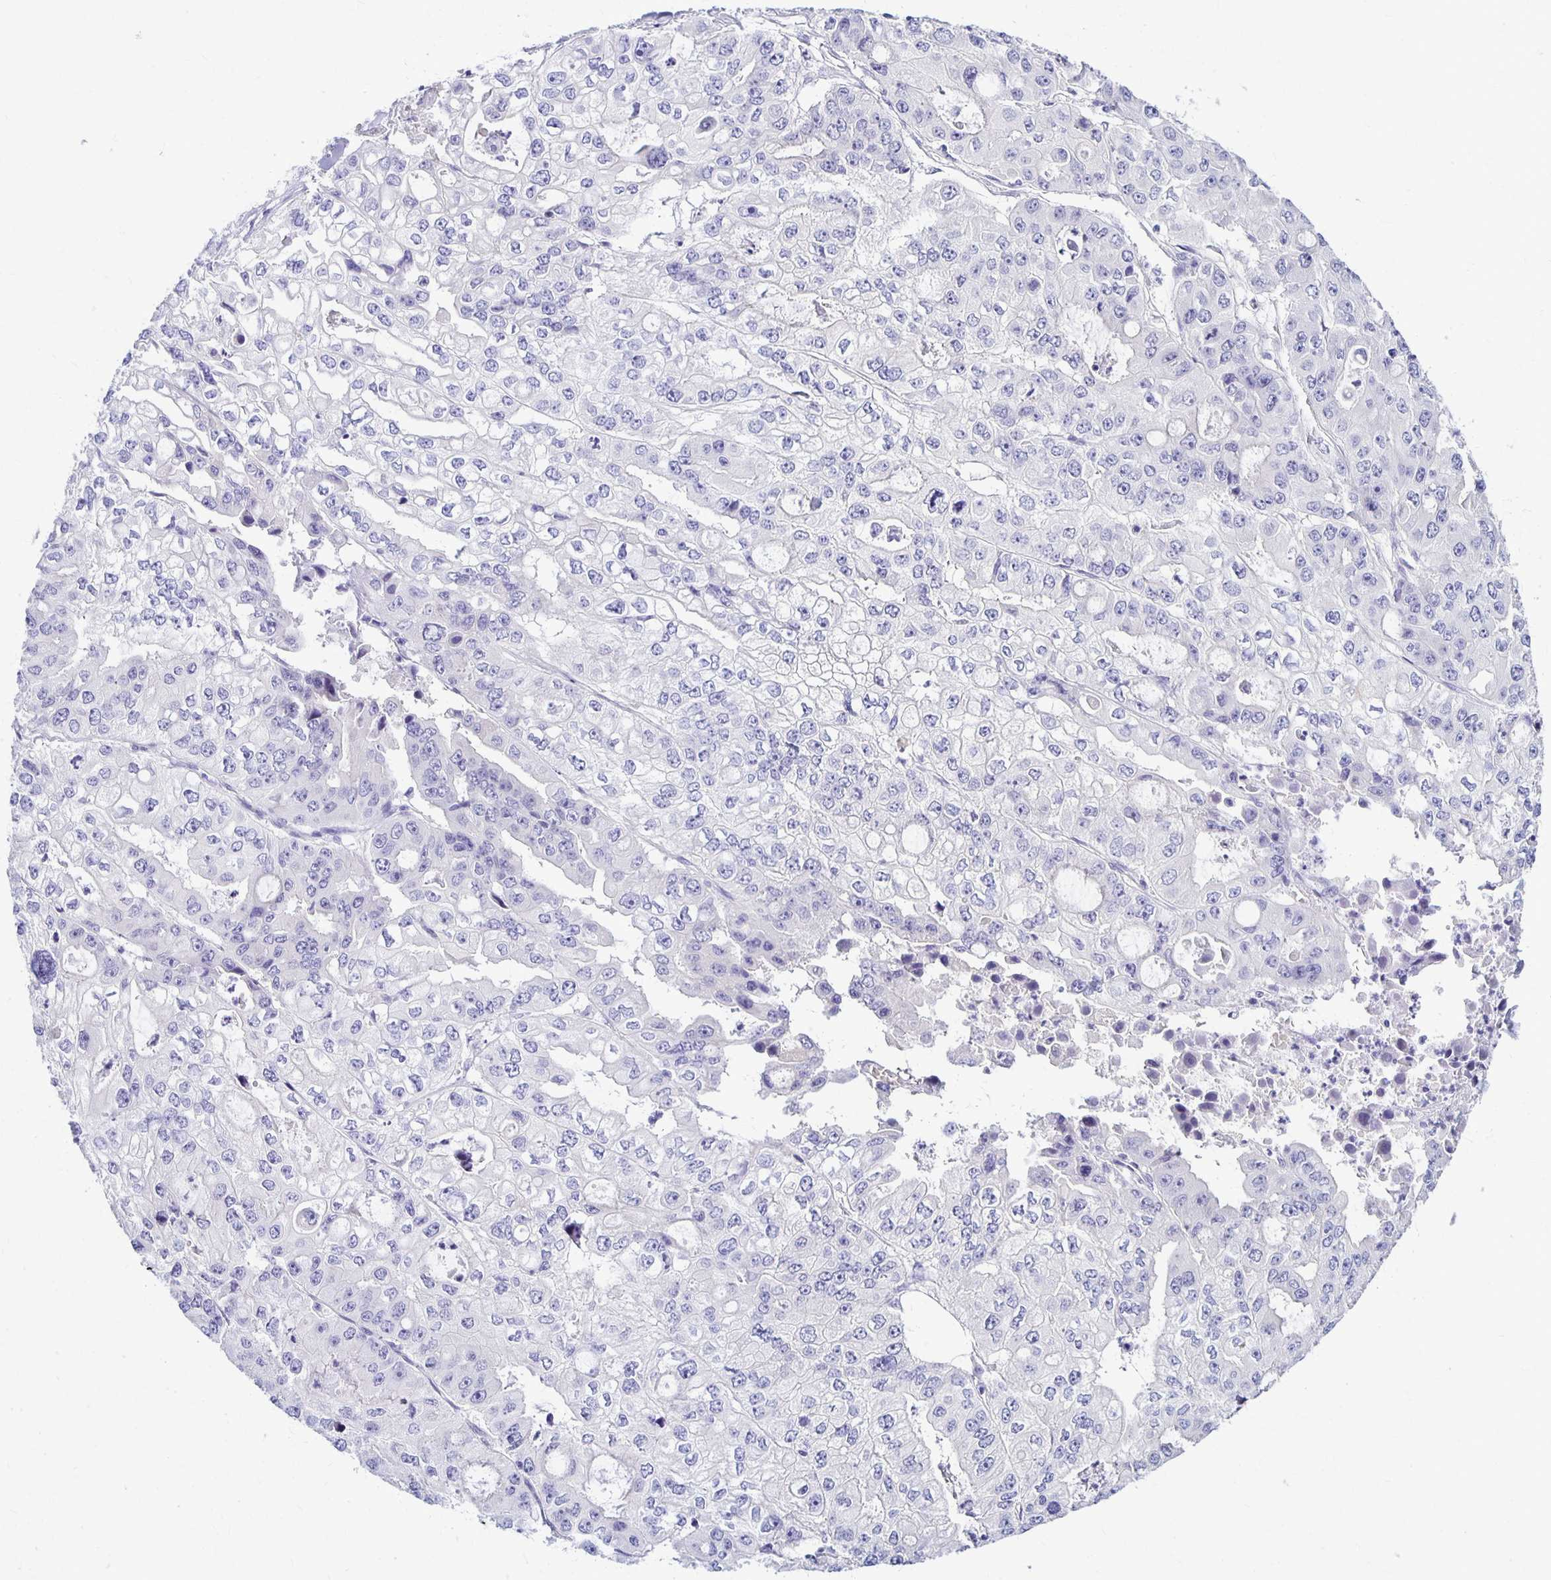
{"staining": {"intensity": "negative", "quantity": "none", "location": "none"}, "tissue": "ovarian cancer", "cell_type": "Tumor cells", "image_type": "cancer", "snomed": [{"axis": "morphology", "description": "Cystadenocarcinoma, serous, NOS"}, {"axis": "topography", "description": "Ovary"}], "caption": "Tumor cells show no significant staining in ovarian cancer.", "gene": "FNTB", "patient": {"sex": "female", "age": 56}}